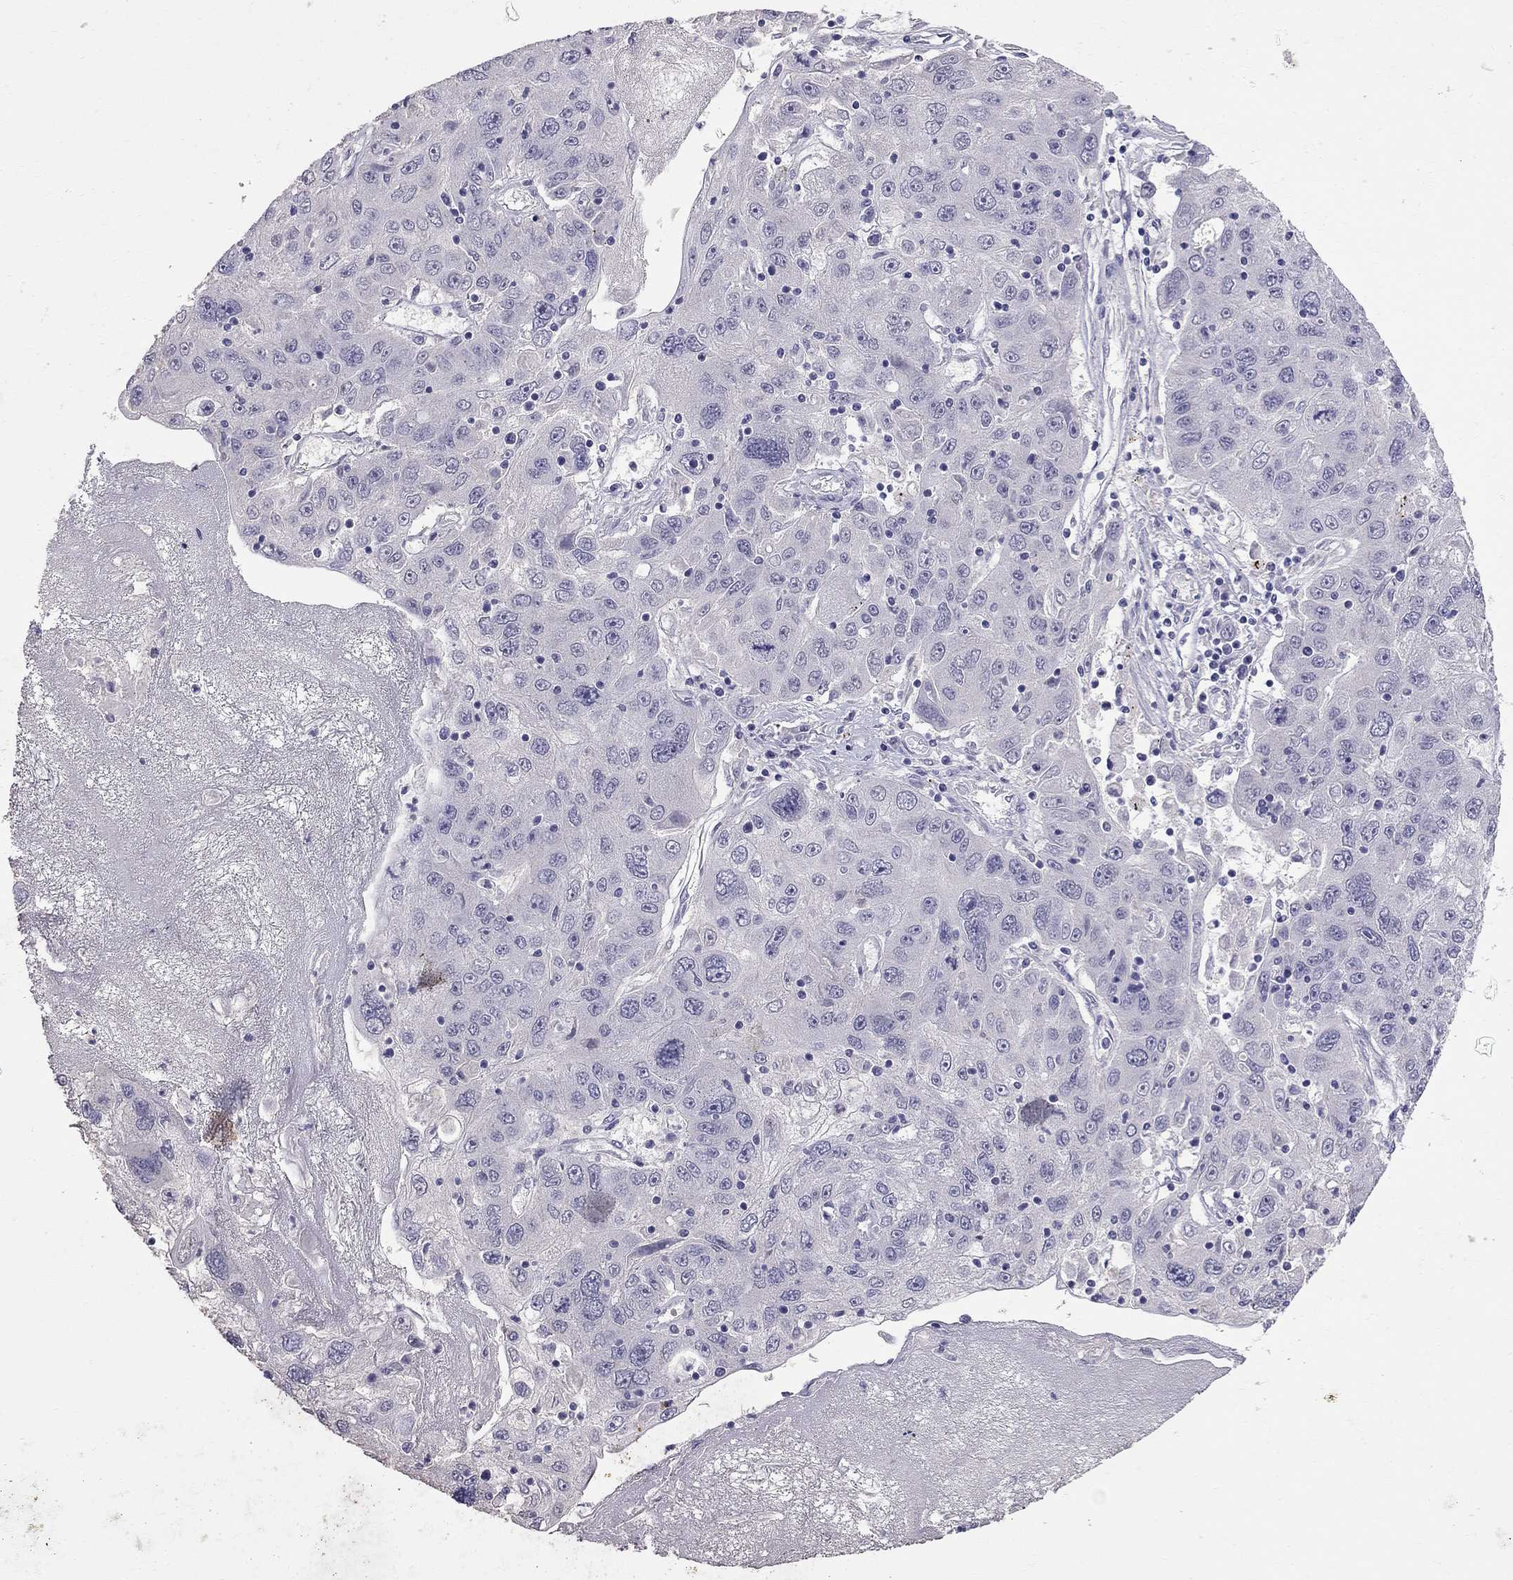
{"staining": {"intensity": "negative", "quantity": "none", "location": "none"}, "tissue": "stomach cancer", "cell_type": "Tumor cells", "image_type": "cancer", "snomed": [{"axis": "morphology", "description": "Adenocarcinoma, NOS"}, {"axis": "topography", "description": "Stomach"}], "caption": "Tumor cells show no significant protein expression in stomach cancer (adenocarcinoma). (Brightfield microscopy of DAB (3,3'-diaminobenzidine) immunohistochemistry at high magnification).", "gene": "CFAP91", "patient": {"sex": "male", "age": 56}}